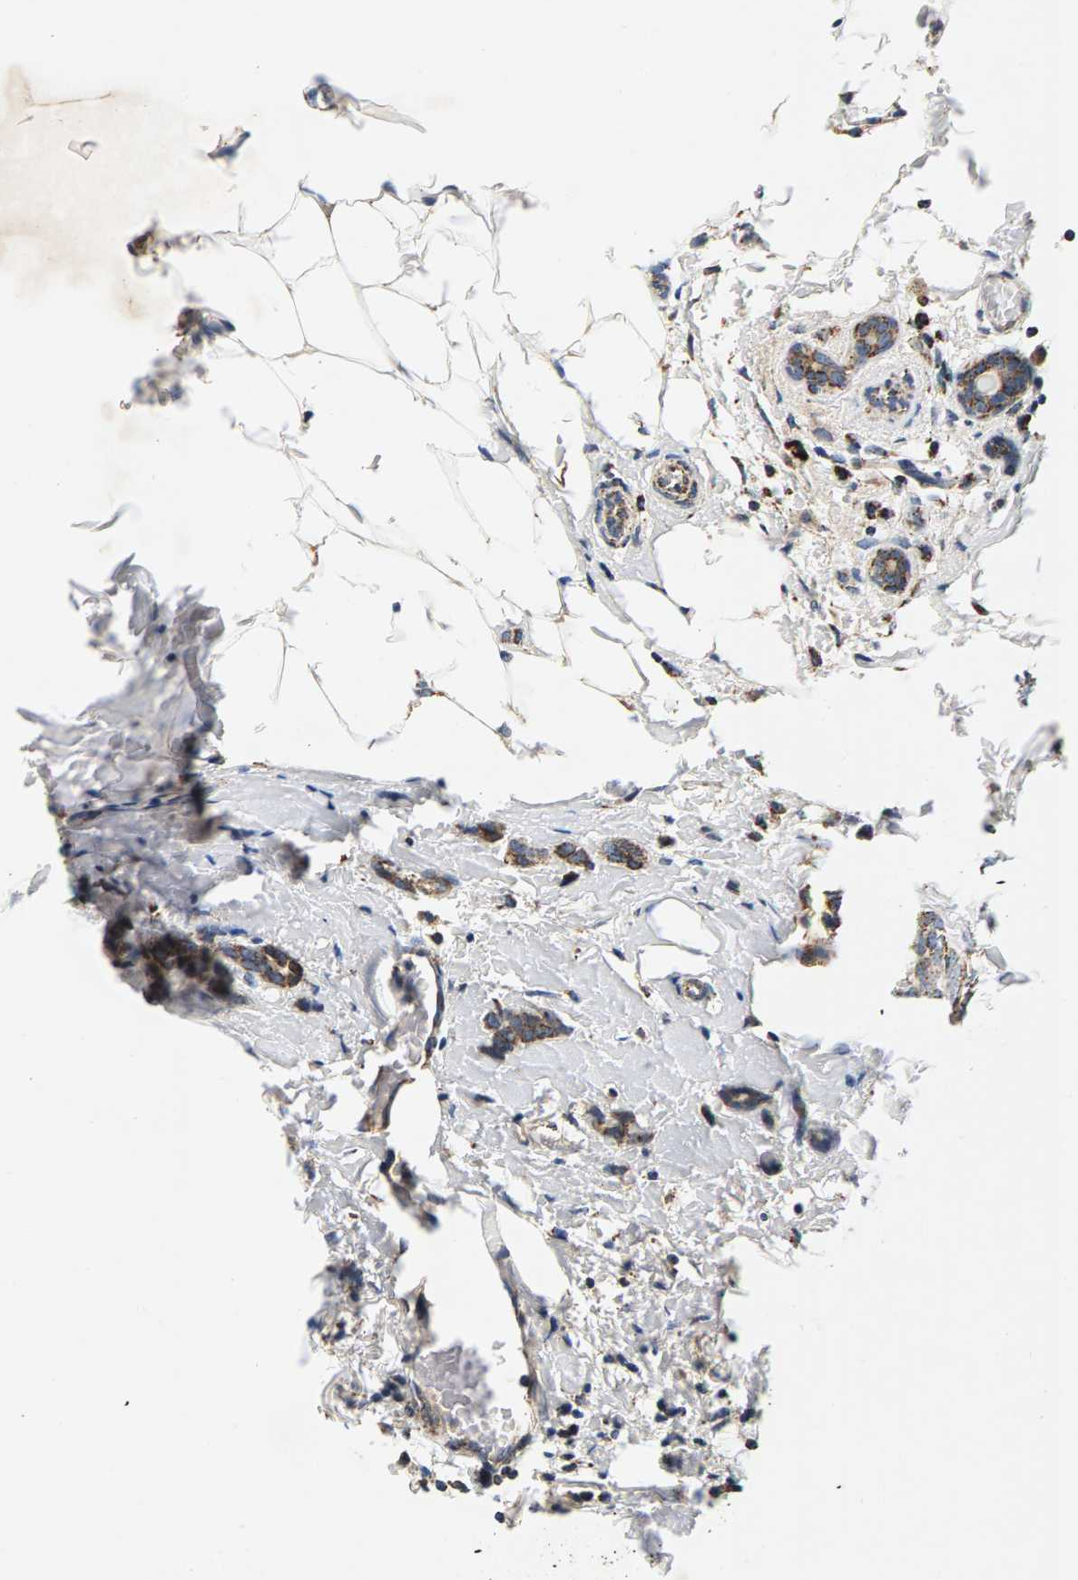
{"staining": {"intensity": "moderate", "quantity": "25%-75%", "location": "cytoplasmic/membranous"}, "tissue": "breast cancer", "cell_type": "Tumor cells", "image_type": "cancer", "snomed": [{"axis": "morphology", "description": "Lobular carcinoma, in situ"}, {"axis": "morphology", "description": "Lobular carcinoma"}, {"axis": "topography", "description": "Breast"}], "caption": "Protein expression analysis of human breast cancer (lobular carcinoma in situ) reveals moderate cytoplasmic/membranous staining in approximately 25%-75% of tumor cells. (brown staining indicates protein expression, while blue staining denotes nuclei).", "gene": "PDE1A", "patient": {"sex": "female", "age": 41}}